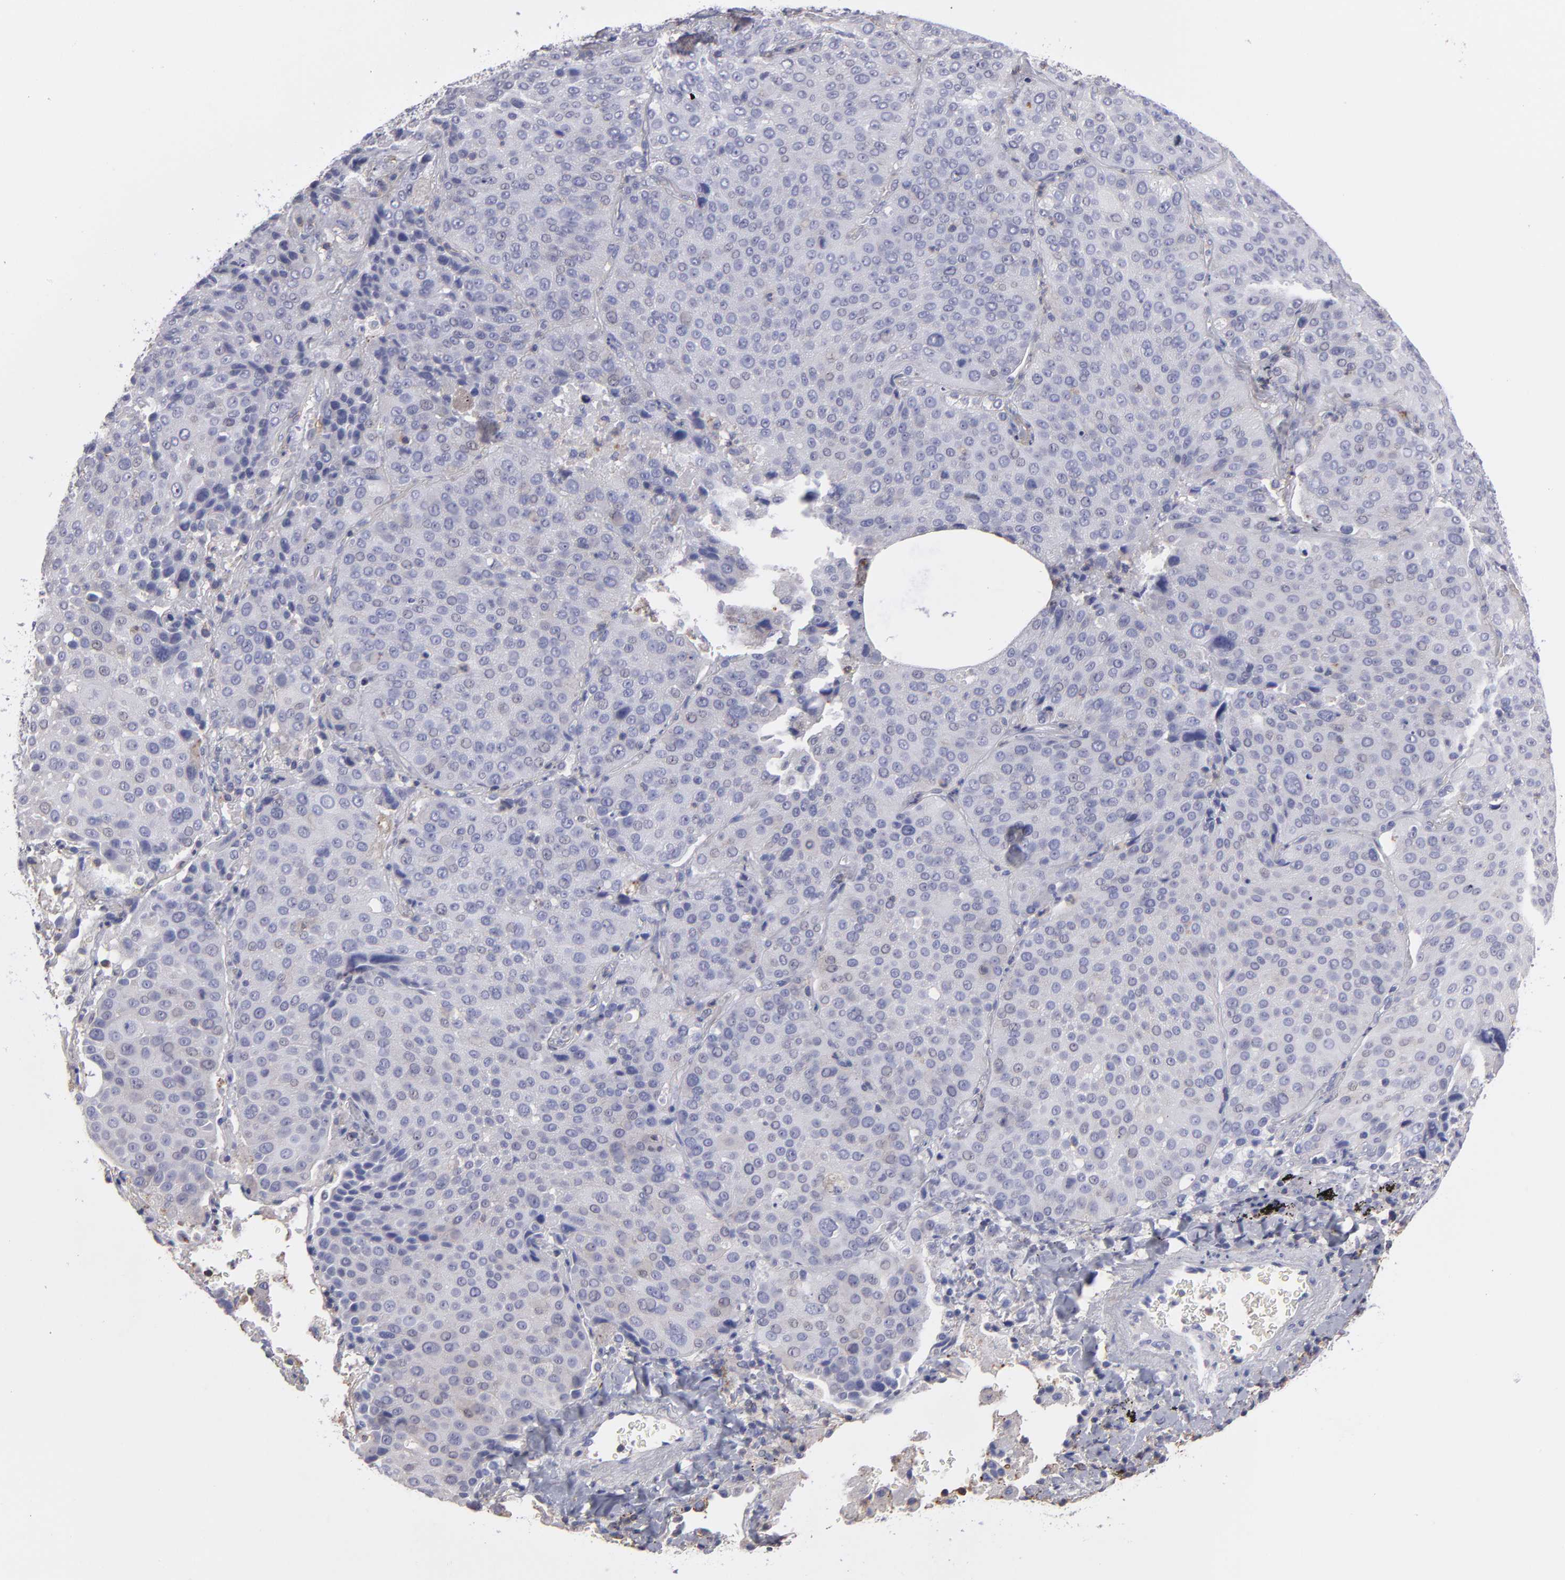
{"staining": {"intensity": "negative", "quantity": "none", "location": "none"}, "tissue": "lung cancer", "cell_type": "Tumor cells", "image_type": "cancer", "snomed": [{"axis": "morphology", "description": "Squamous cell carcinoma, NOS"}, {"axis": "topography", "description": "Lung"}], "caption": "DAB (3,3'-diaminobenzidine) immunohistochemical staining of lung cancer demonstrates no significant positivity in tumor cells.", "gene": "ABCB1", "patient": {"sex": "male", "age": 54}}